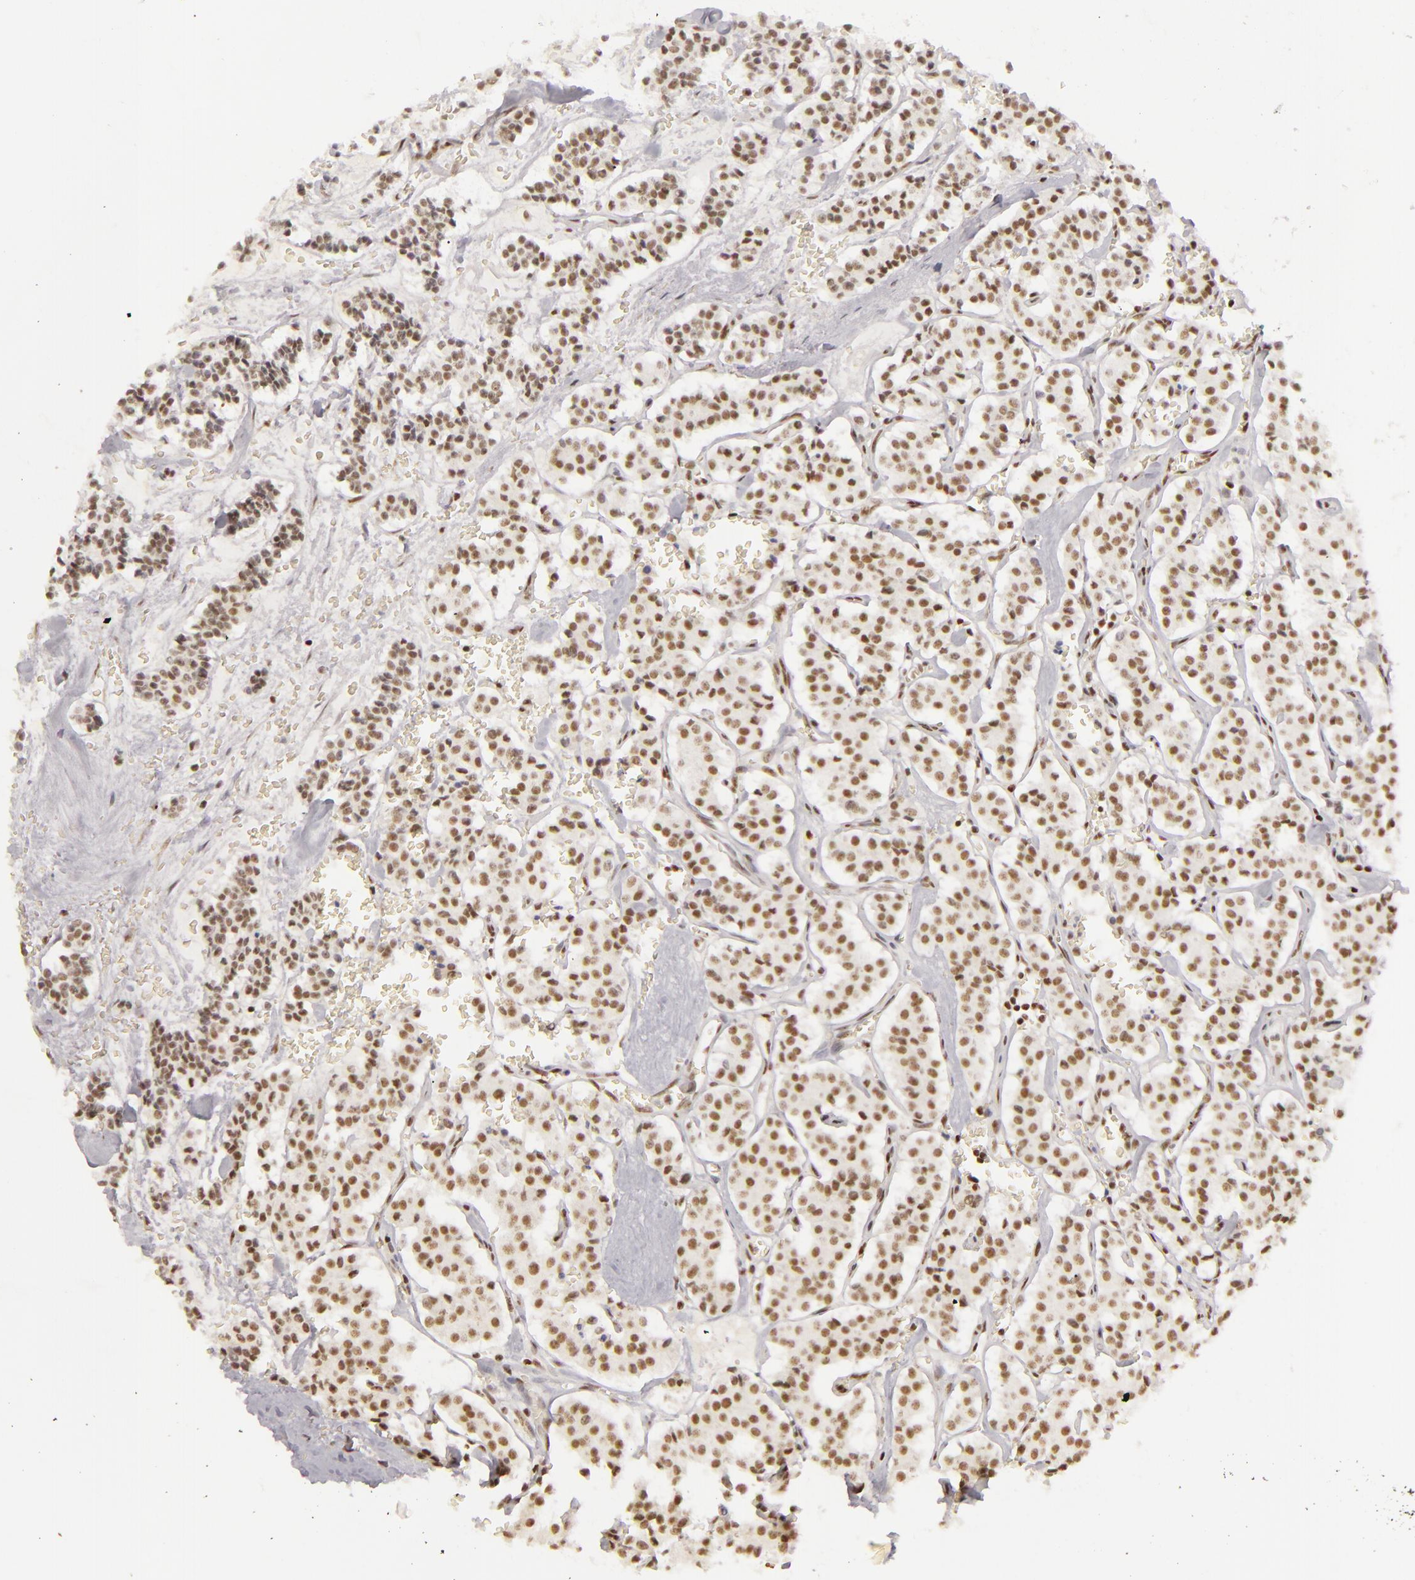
{"staining": {"intensity": "moderate", "quantity": ">75%", "location": "nuclear"}, "tissue": "carcinoid", "cell_type": "Tumor cells", "image_type": "cancer", "snomed": [{"axis": "morphology", "description": "Carcinoid, malignant, NOS"}, {"axis": "topography", "description": "Bronchus"}], "caption": "Protein positivity by IHC shows moderate nuclear expression in approximately >75% of tumor cells in carcinoid.", "gene": "DAXX", "patient": {"sex": "male", "age": 55}}